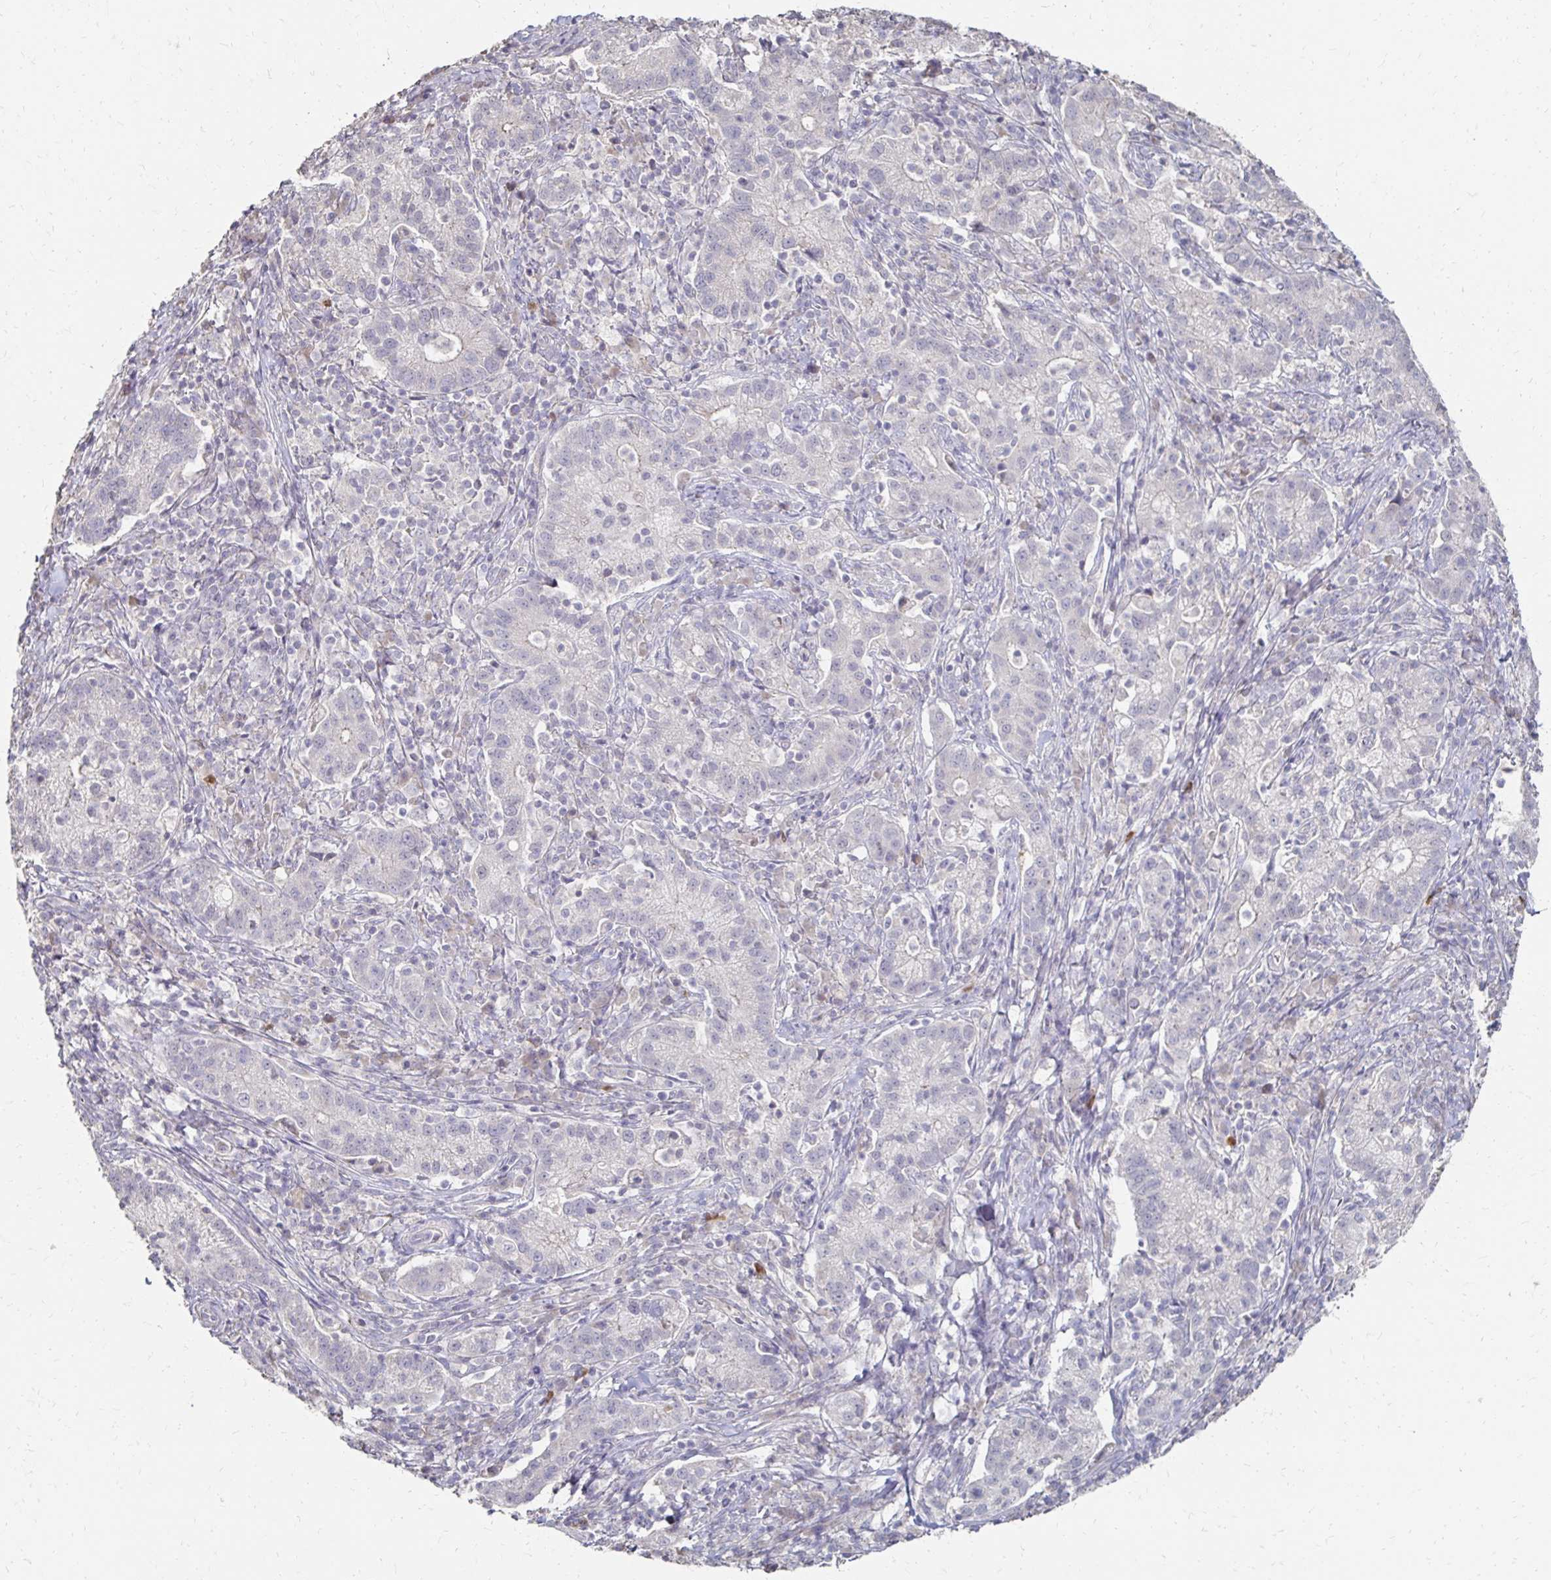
{"staining": {"intensity": "negative", "quantity": "none", "location": "none"}, "tissue": "cervical cancer", "cell_type": "Tumor cells", "image_type": "cancer", "snomed": [{"axis": "morphology", "description": "Normal tissue, NOS"}, {"axis": "morphology", "description": "Adenocarcinoma, NOS"}, {"axis": "topography", "description": "Cervix"}], "caption": "Immunohistochemistry (IHC) of human cervical cancer (adenocarcinoma) shows no positivity in tumor cells.", "gene": "ZNF727", "patient": {"sex": "female", "age": 44}}